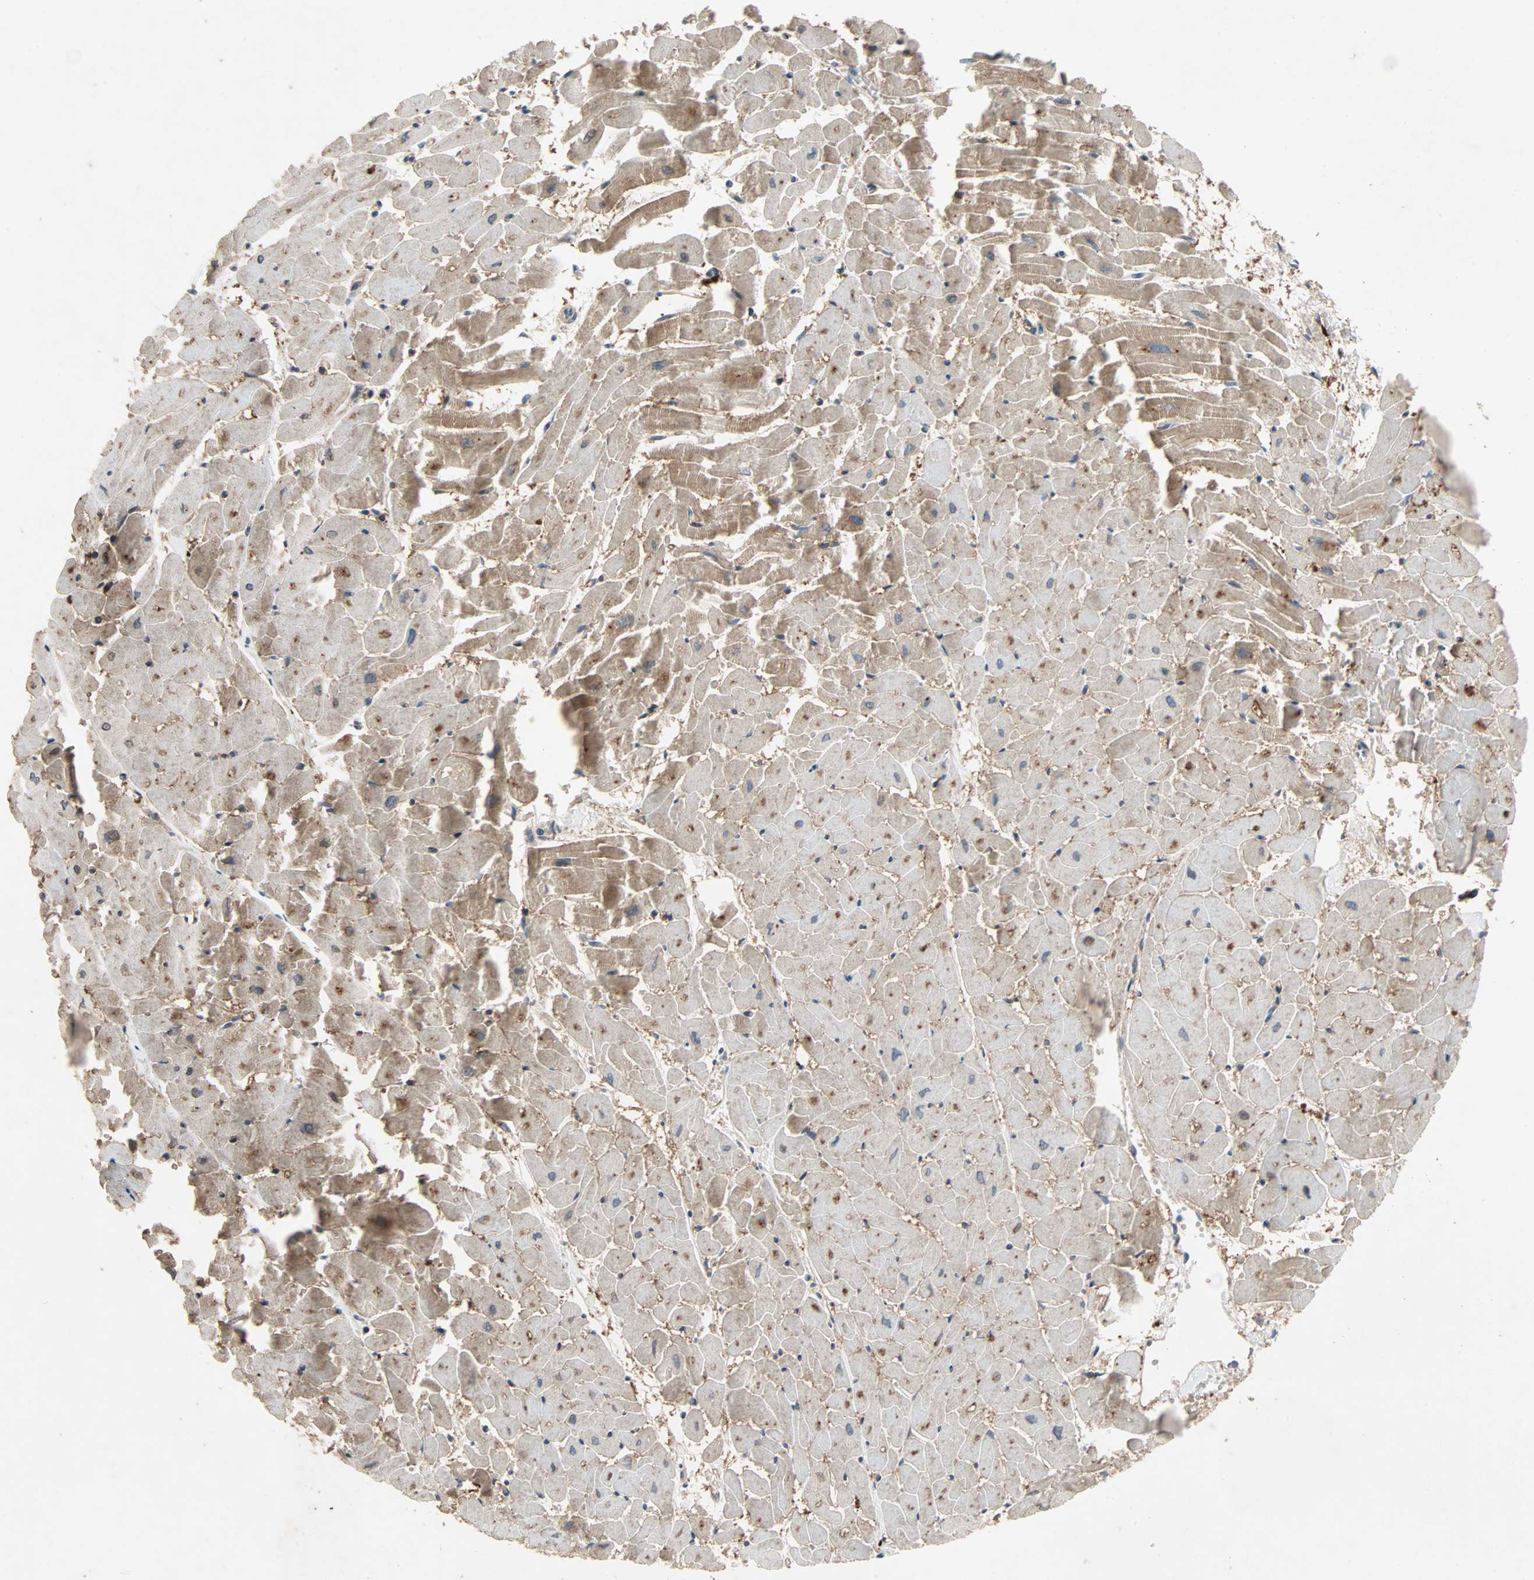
{"staining": {"intensity": "moderate", "quantity": "25%-75%", "location": "cytoplasmic/membranous"}, "tissue": "heart muscle", "cell_type": "Cardiomyocytes", "image_type": "normal", "snomed": [{"axis": "morphology", "description": "Normal tissue, NOS"}, {"axis": "topography", "description": "Heart"}], "caption": "A high-resolution histopathology image shows immunohistochemistry staining of unremarkable heart muscle, which exhibits moderate cytoplasmic/membranous expression in approximately 25%-75% of cardiomyocytes. The staining was performed using DAB (3,3'-diaminobenzidine) to visualize the protein expression in brown, while the nuclei were stained in blue with hematoxylin (Magnification: 20x).", "gene": "XYLT1", "patient": {"sex": "female", "age": 19}}